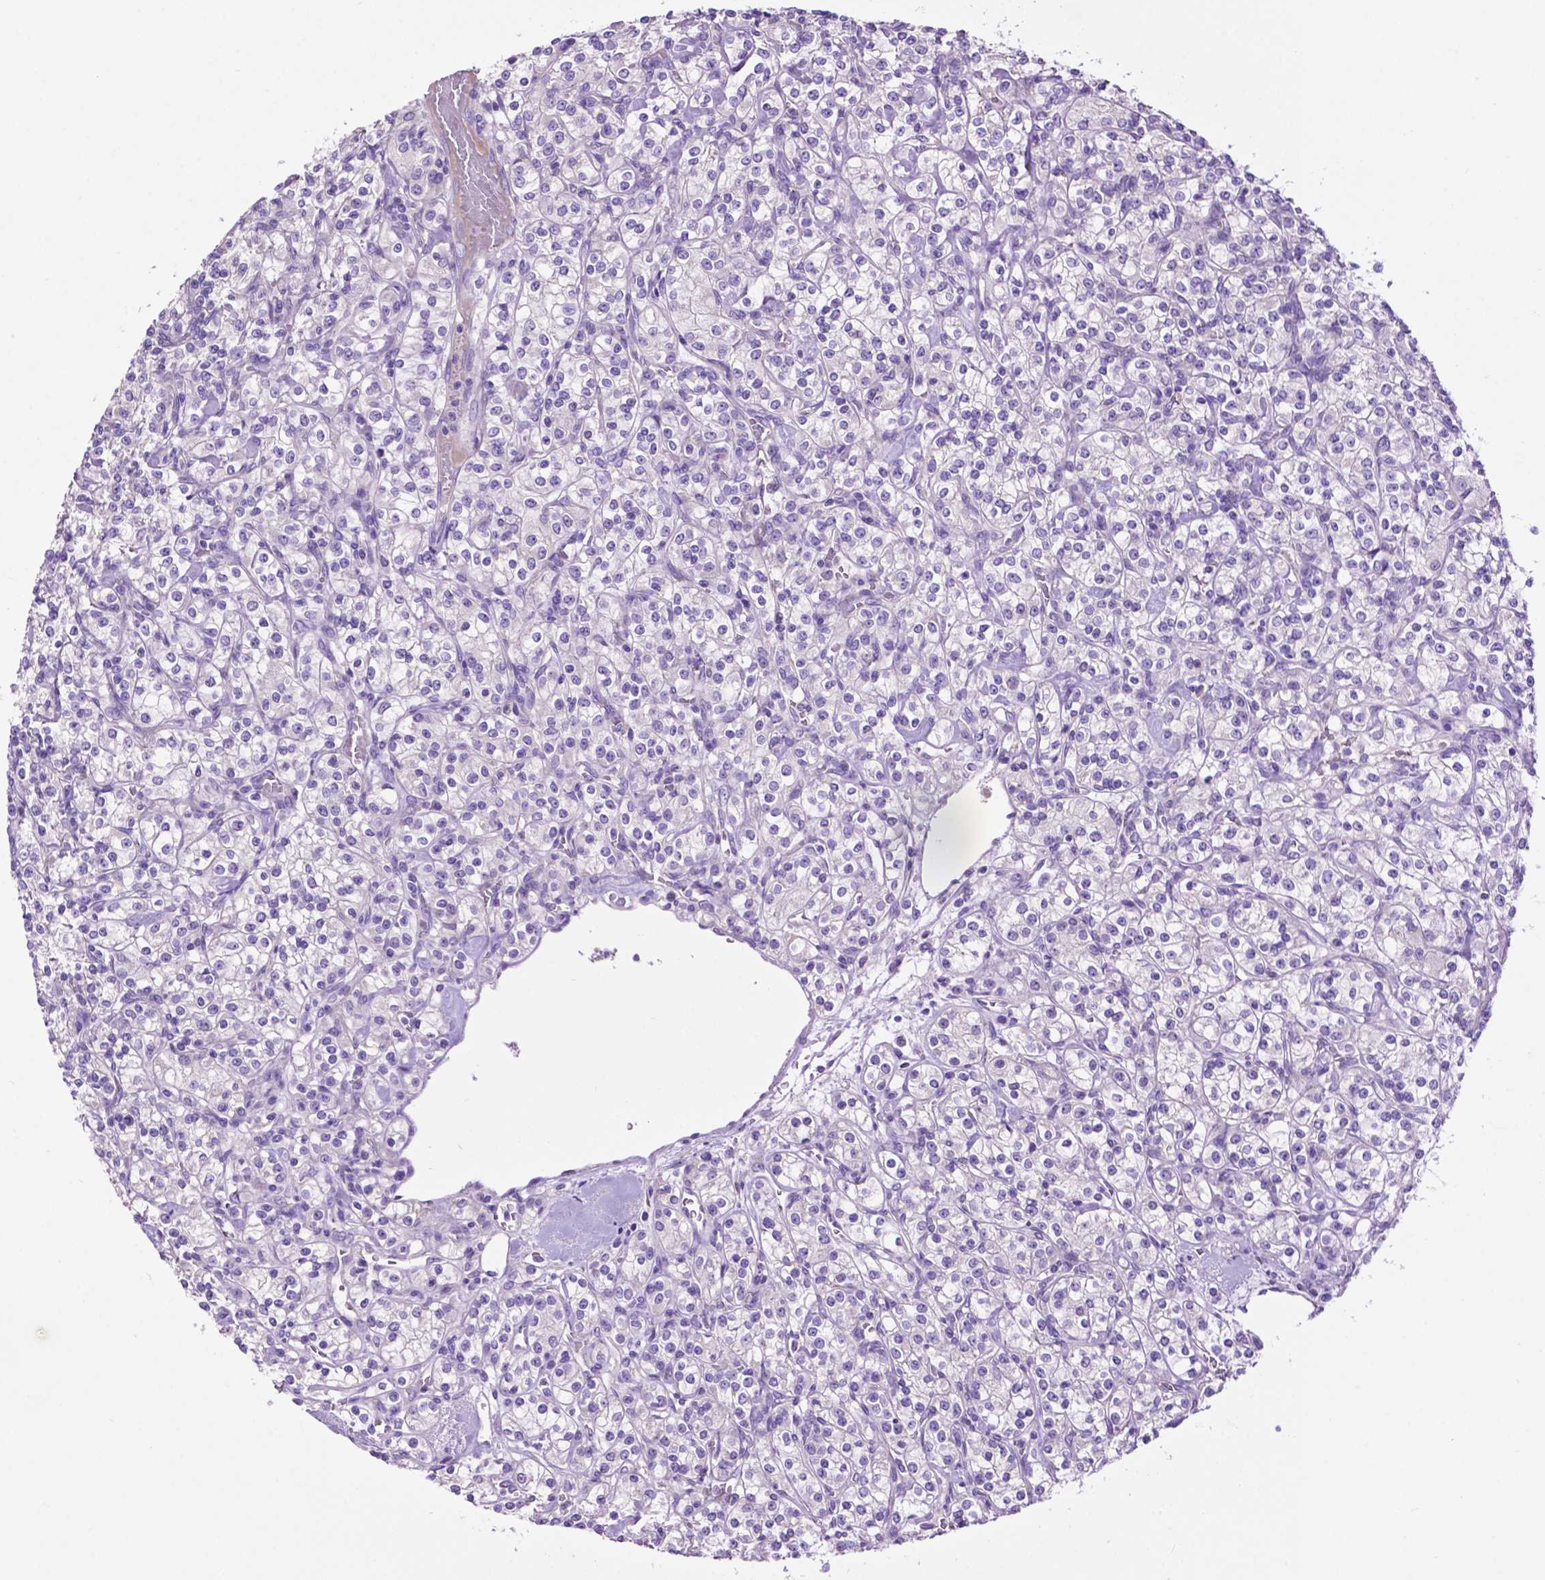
{"staining": {"intensity": "negative", "quantity": "none", "location": "none"}, "tissue": "renal cancer", "cell_type": "Tumor cells", "image_type": "cancer", "snomed": [{"axis": "morphology", "description": "Adenocarcinoma, NOS"}, {"axis": "topography", "description": "Kidney"}], "caption": "IHC of renal cancer (adenocarcinoma) demonstrates no staining in tumor cells. (Stains: DAB immunohistochemistry (IHC) with hematoxylin counter stain, Microscopy: brightfield microscopy at high magnification).", "gene": "PHYHIP", "patient": {"sex": "male", "age": 77}}